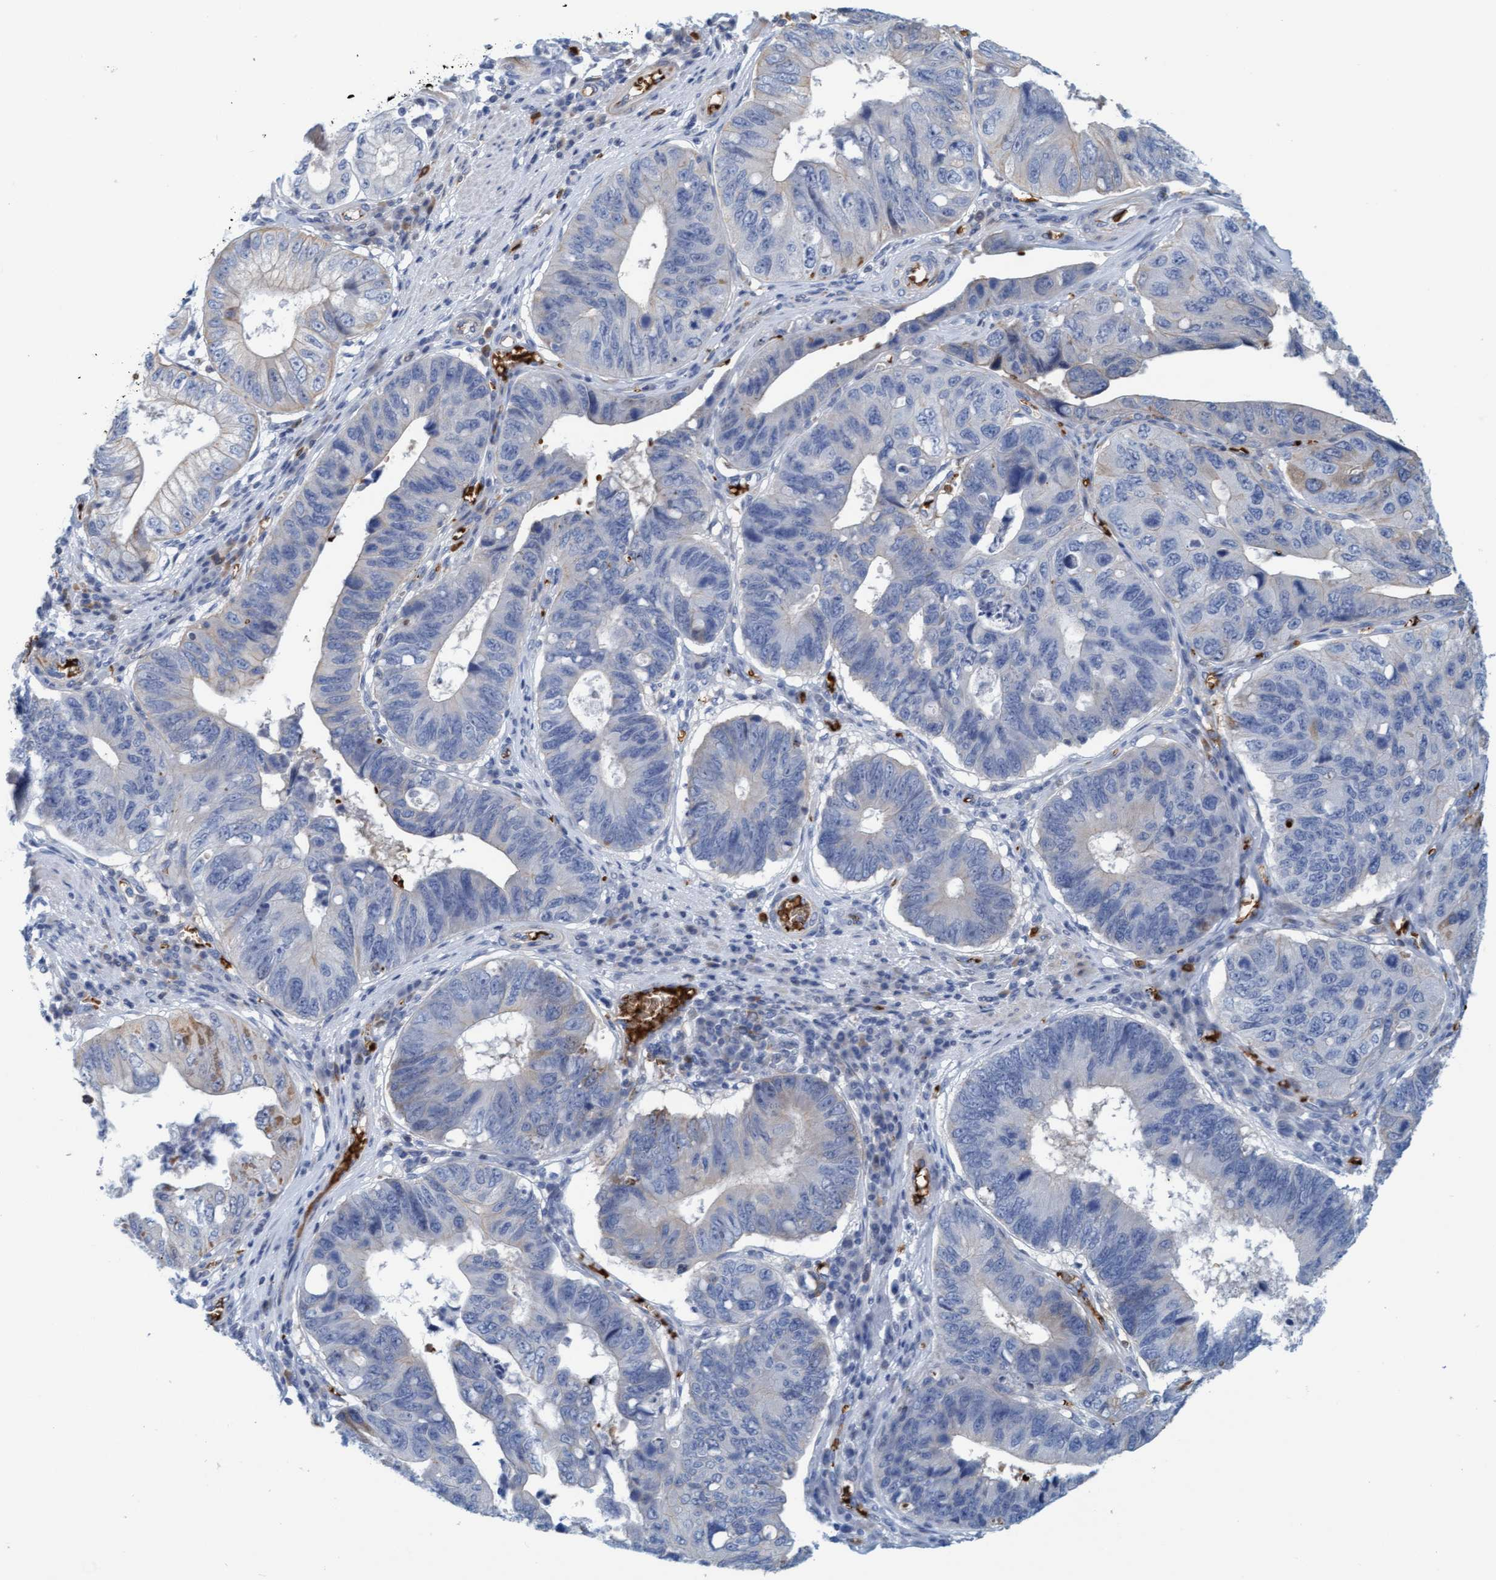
{"staining": {"intensity": "weak", "quantity": "<25%", "location": "cytoplasmic/membranous"}, "tissue": "stomach cancer", "cell_type": "Tumor cells", "image_type": "cancer", "snomed": [{"axis": "morphology", "description": "Adenocarcinoma, NOS"}, {"axis": "topography", "description": "Stomach"}], "caption": "Immunohistochemical staining of stomach cancer (adenocarcinoma) exhibits no significant positivity in tumor cells.", "gene": "P2RX5", "patient": {"sex": "male", "age": 59}}